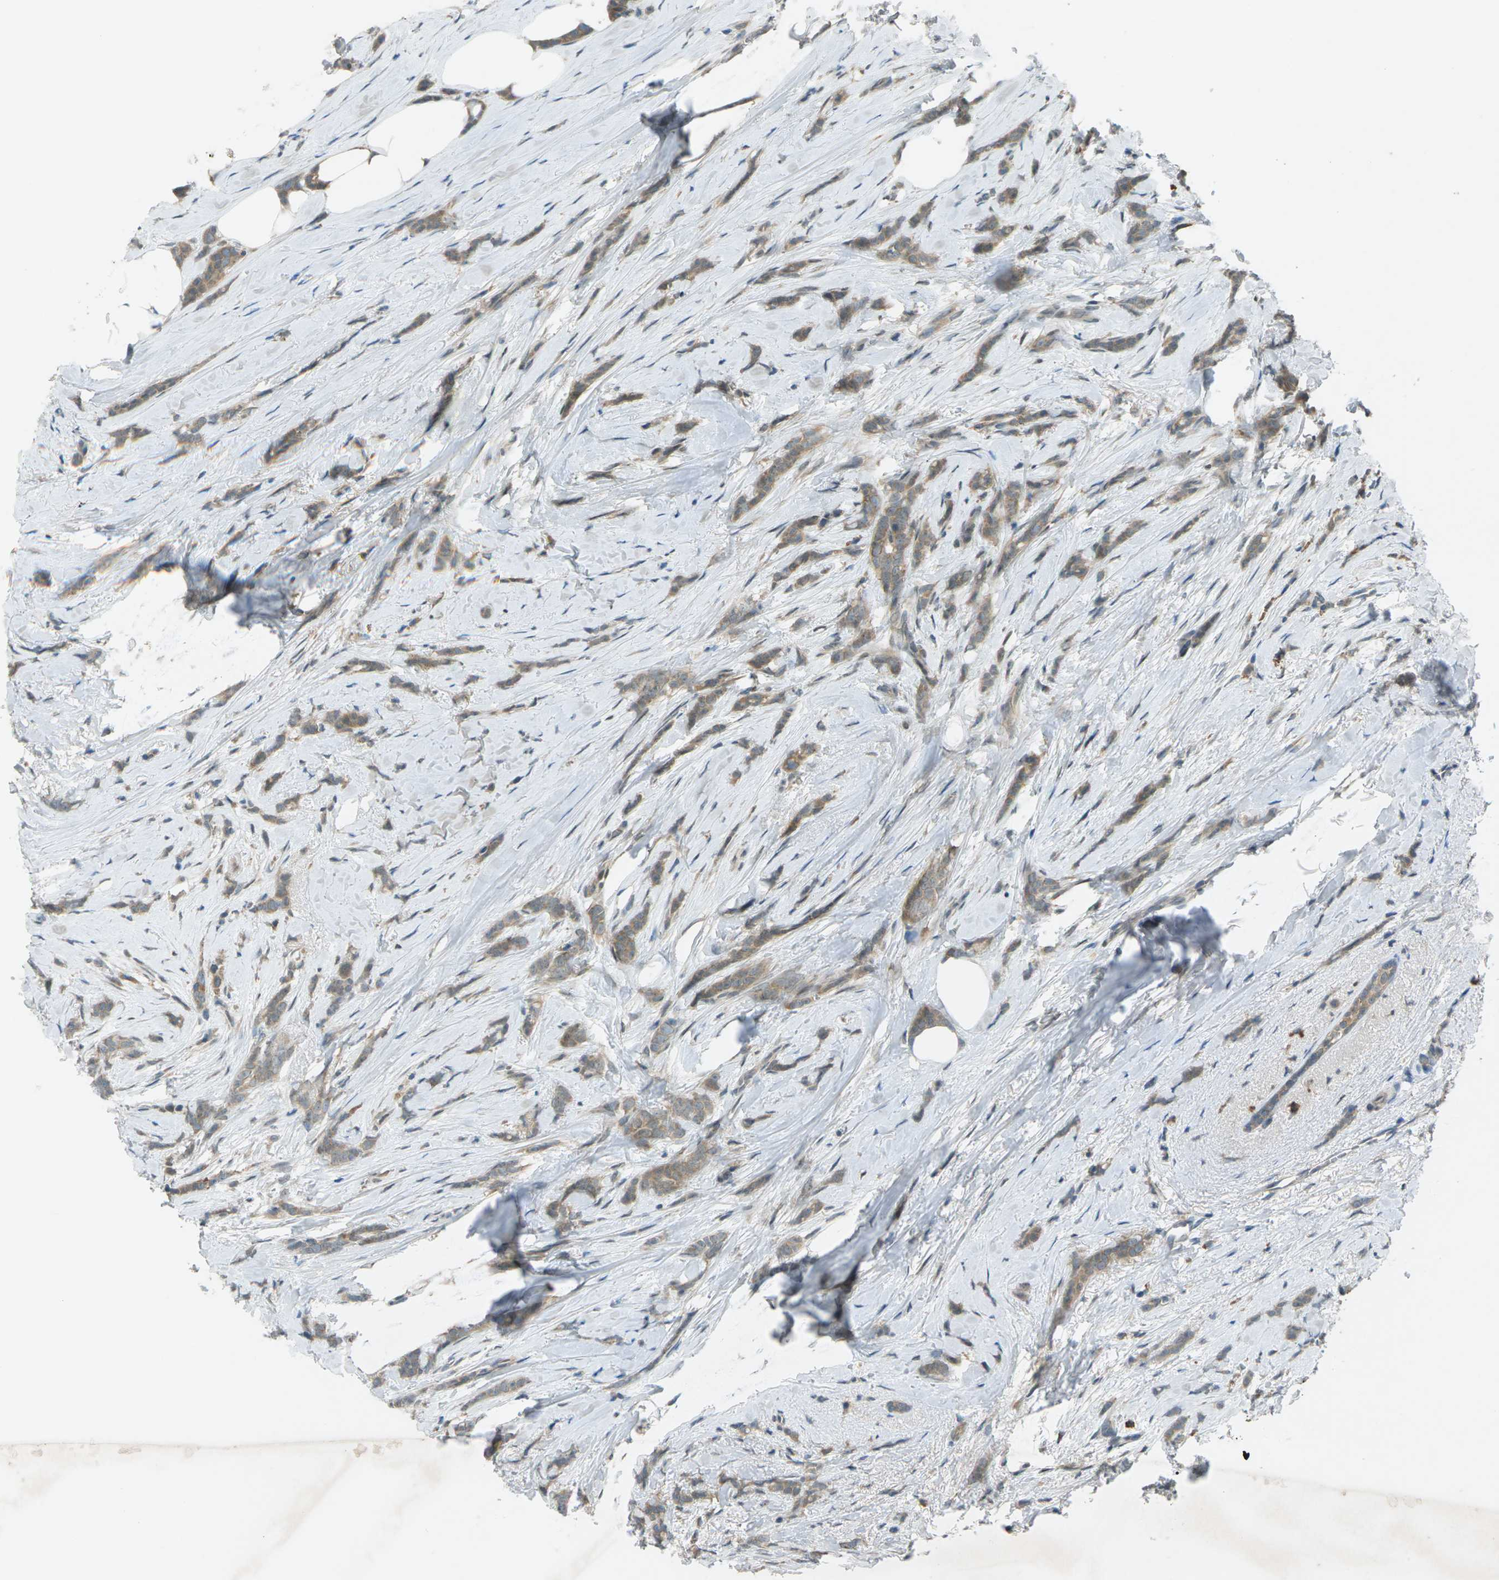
{"staining": {"intensity": "moderate", "quantity": ">75%", "location": "cytoplasmic/membranous"}, "tissue": "breast cancer", "cell_type": "Tumor cells", "image_type": "cancer", "snomed": [{"axis": "morphology", "description": "Lobular carcinoma, in situ"}, {"axis": "morphology", "description": "Lobular carcinoma"}, {"axis": "topography", "description": "Breast"}], "caption": "Breast lobular carcinoma in situ stained with DAB immunohistochemistry reveals medium levels of moderate cytoplasmic/membranous staining in approximately >75% of tumor cells. Using DAB (brown) and hematoxylin (blue) stains, captured at high magnification using brightfield microscopy.", "gene": "DYRK1A", "patient": {"sex": "female", "age": 41}}